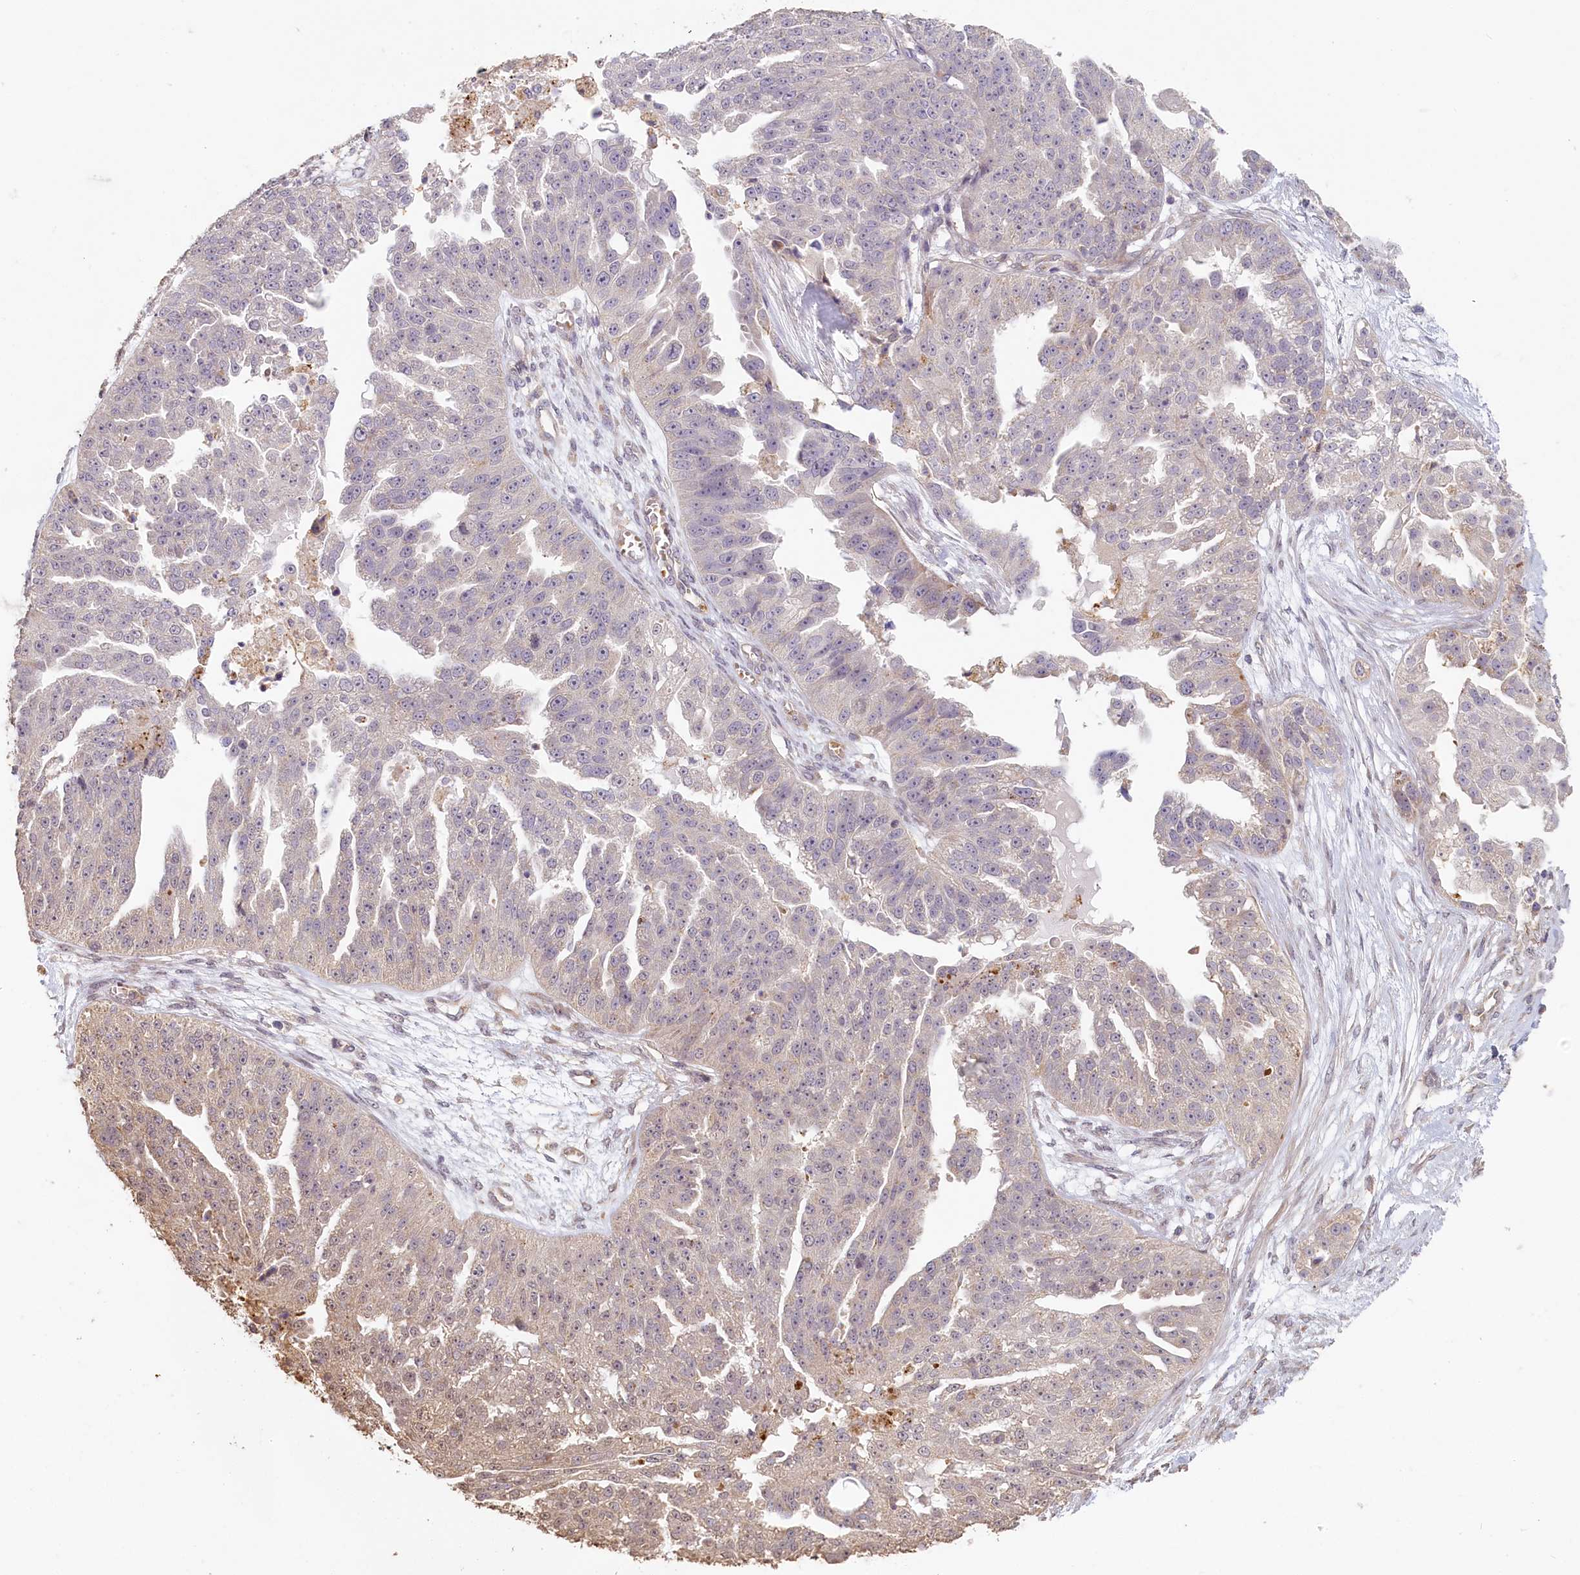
{"staining": {"intensity": "negative", "quantity": "none", "location": "none"}, "tissue": "ovarian cancer", "cell_type": "Tumor cells", "image_type": "cancer", "snomed": [{"axis": "morphology", "description": "Cystadenocarcinoma, serous, NOS"}, {"axis": "topography", "description": "Ovary"}], "caption": "Immunohistochemistry of human ovarian cancer exhibits no positivity in tumor cells.", "gene": "STX16", "patient": {"sex": "female", "age": 58}}